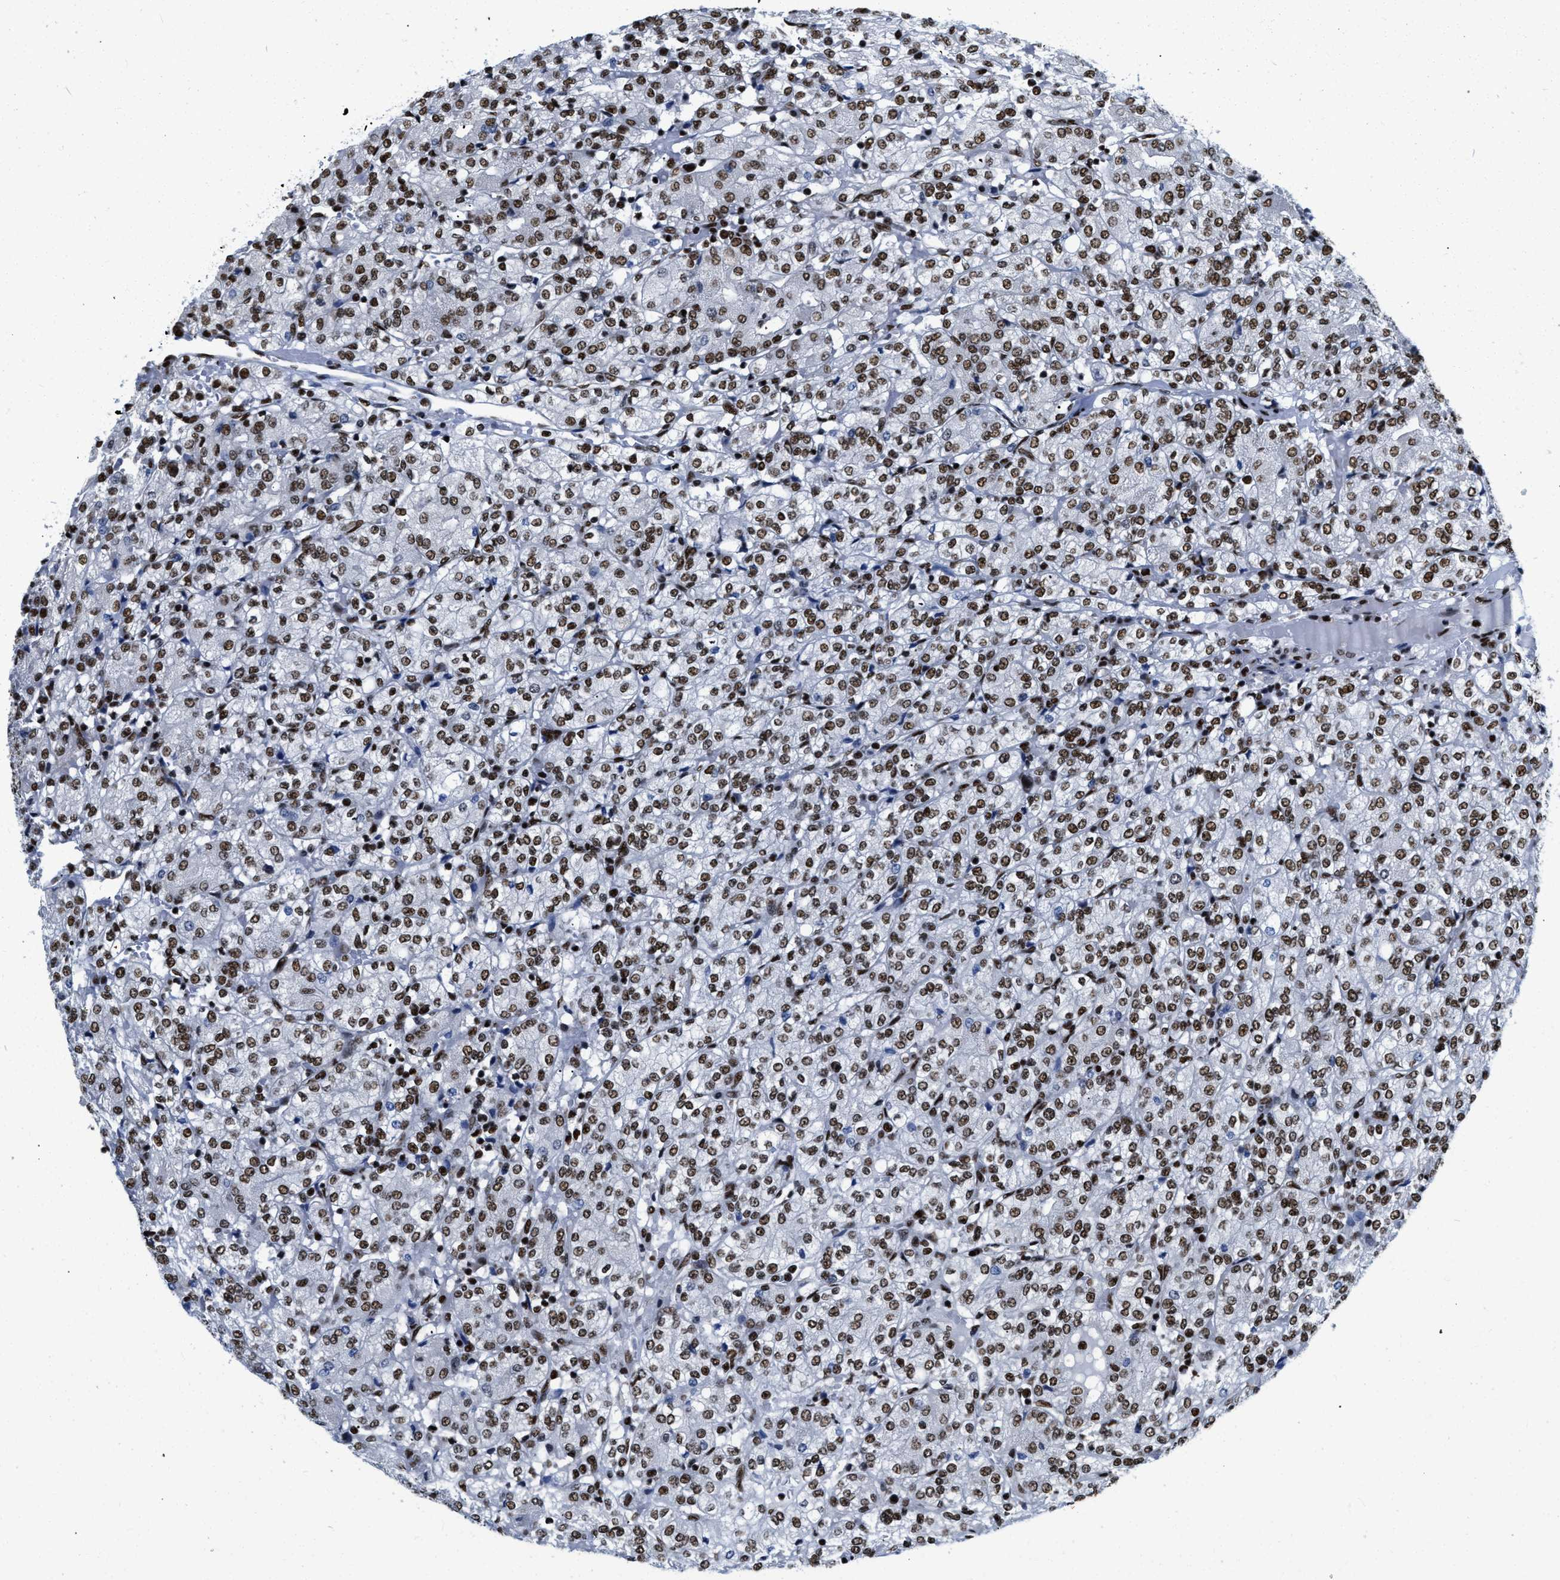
{"staining": {"intensity": "strong", "quantity": ">75%", "location": "nuclear"}, "tissue": "renal cancer", "cell_type": "Tumor cells", "image_type": "cancer", "snomed": [{"axis": "morphology", "description": "Adenocarcinoma, NOS"}, {"axis": "topography", "description": "Kidney"}], "caption": "Immunohistochemistry (IHC) (DAB) staining of renal cancer exhibits strong nuclear protein expression in about >75% of tumor cells.", "gene": "CREB1", "patient": {"sex": "male", "age": 77}}